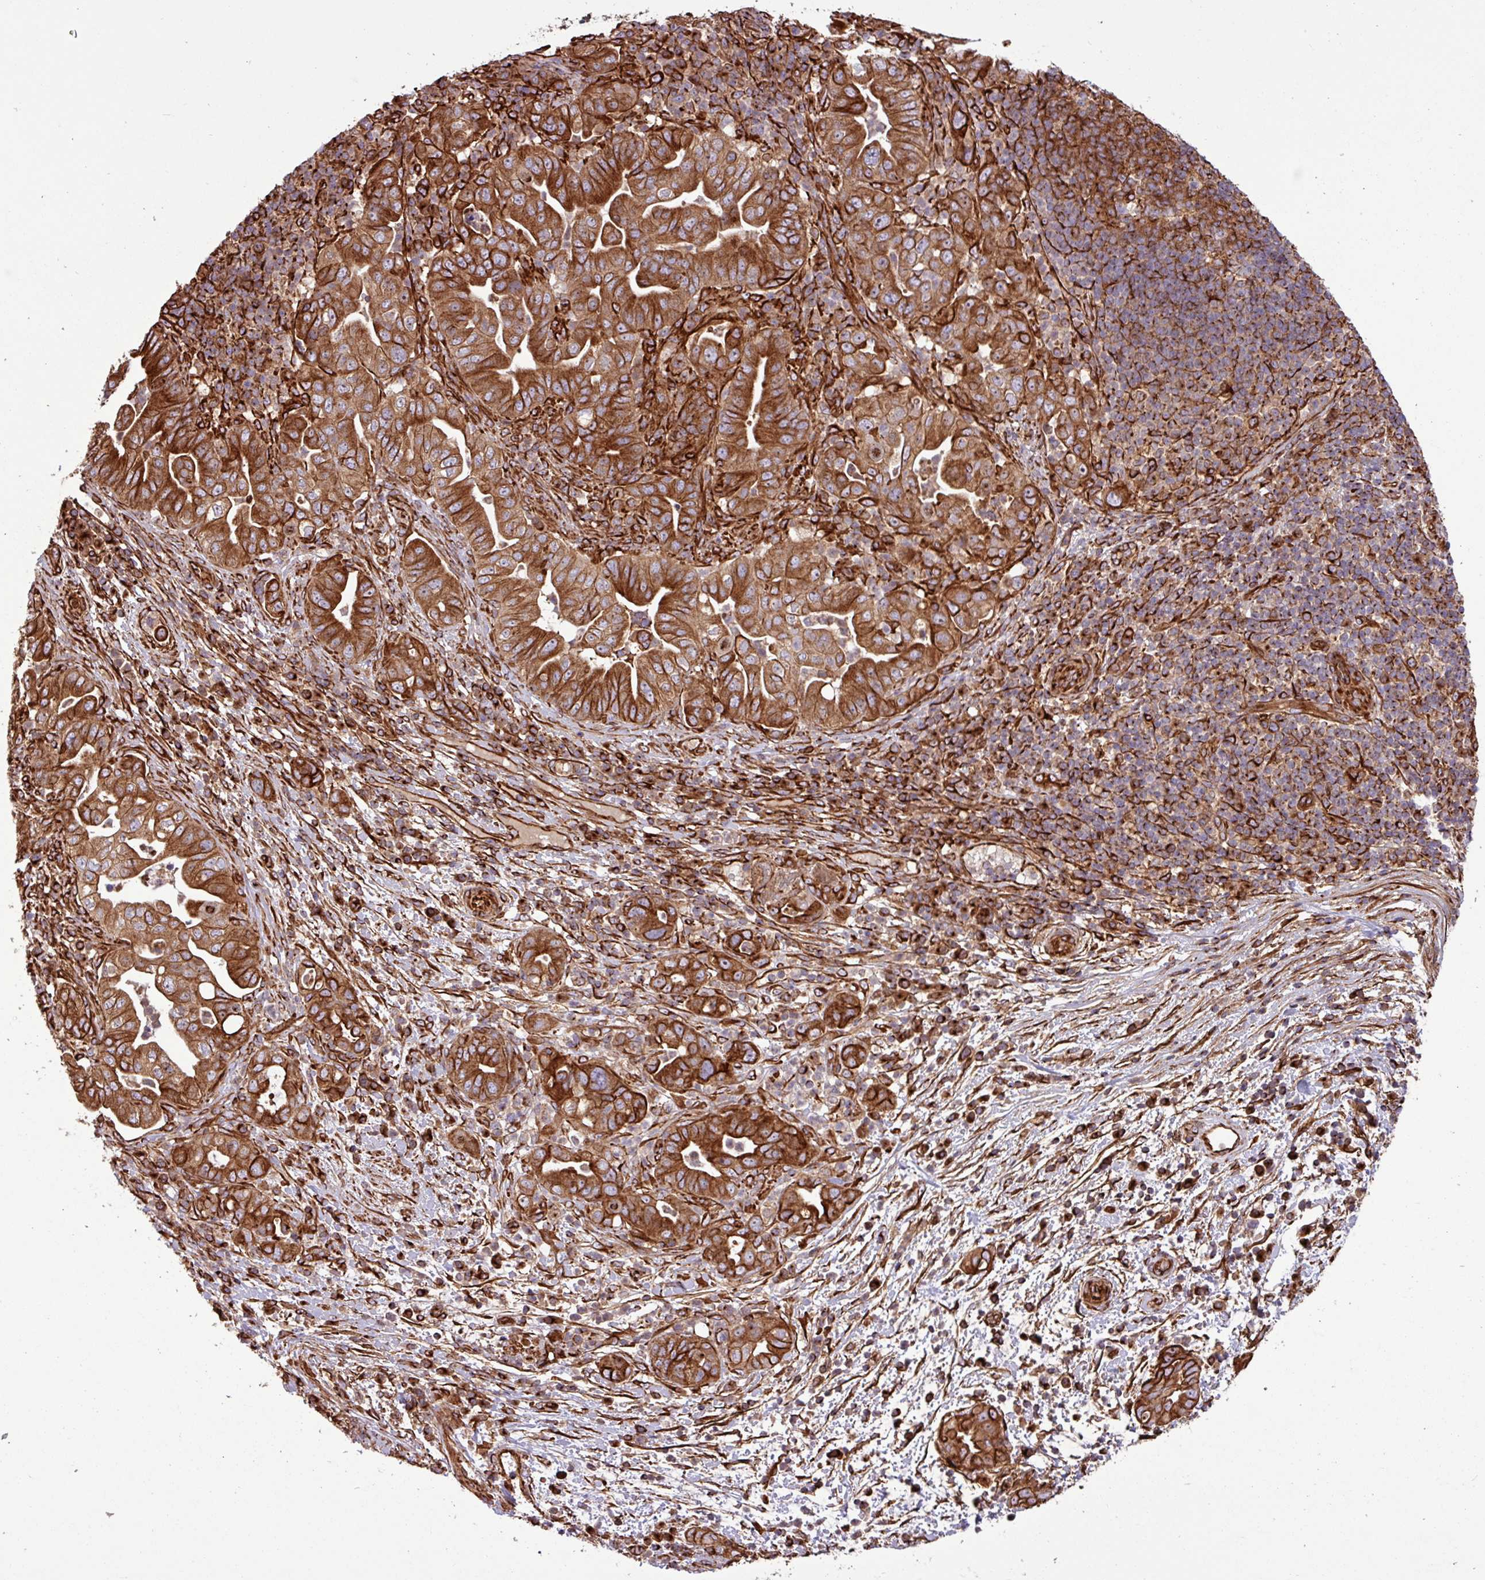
{"staining": {"intensity": "strong", "quantity": ">75%", "location": "cytoplasmic/membranous"}, "tissue": "pancreatic cancer", "cell_type": "Tumor cells", "image_type": "cancer", "snomed": [{"axis": "morphology", "description": "Normal tissue, NOS"}, {"axis": "morphology", "description": "Adenocarcinoma, NOS"}, {"axis": "topography", "description": "Lymph node"}, {"axis": "topography", "description": "Pancreas"}], "caption": "Immunohistochemistry (IHC) image of neoplastic tissue: pancreatic cancer stained using IHC demonstrates high levels of strong protein expression localized specifically in the cytoplasmic/membranous of tumor cells, appearing as a cytoplasmic/membranous brown color.", "gene": "ZNF300", "patient": {"sex": "female", "age": 67}}